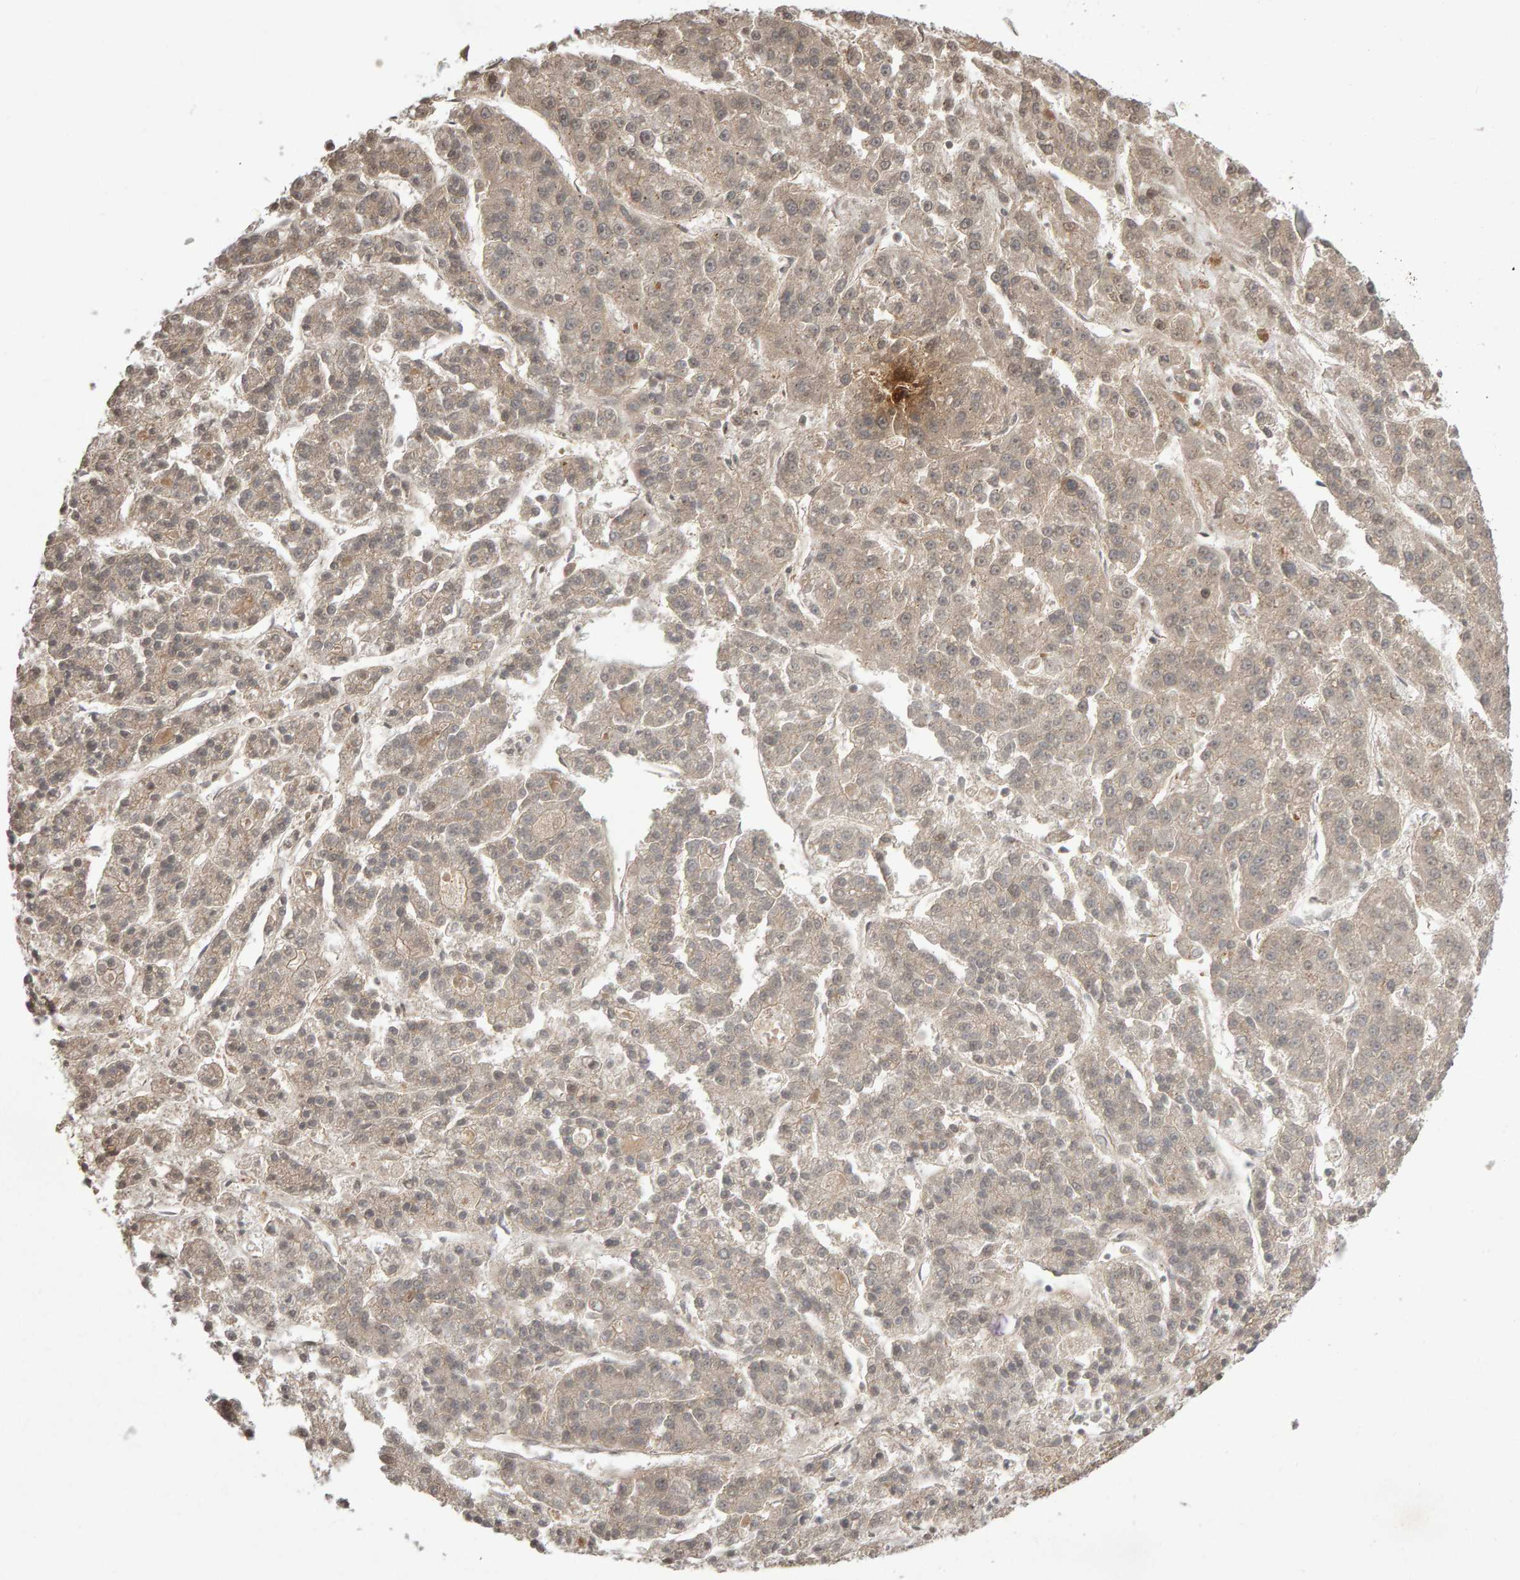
{"staining": {"intensity": "weak", "quantity": ">75%", "location": "cytoplasmic/membranous"}, "tissue": "liver cancer", "cell_type": "Tumor cells", "image_type": "cancer", "snomed": [{"axis": "morphology", "description": "Carcinoma, Hepatocellular, NOS"}, {"axis": "topography", "description": "Liver"}], "caption": "Hepatocellular carcinoma (liver) tissue exhibits weak cytoplasmic/membranous positivity in about >75% of tumor cells The staining was performed using DAB (3,3'-diaminobenzidine) to visualize the protein expression in brown, while the nuclei were stained in blue with hematoxylin (Magnification: 20x).", "gene": "SCRIB", "patient": {"sex": "male", "age": 70}}